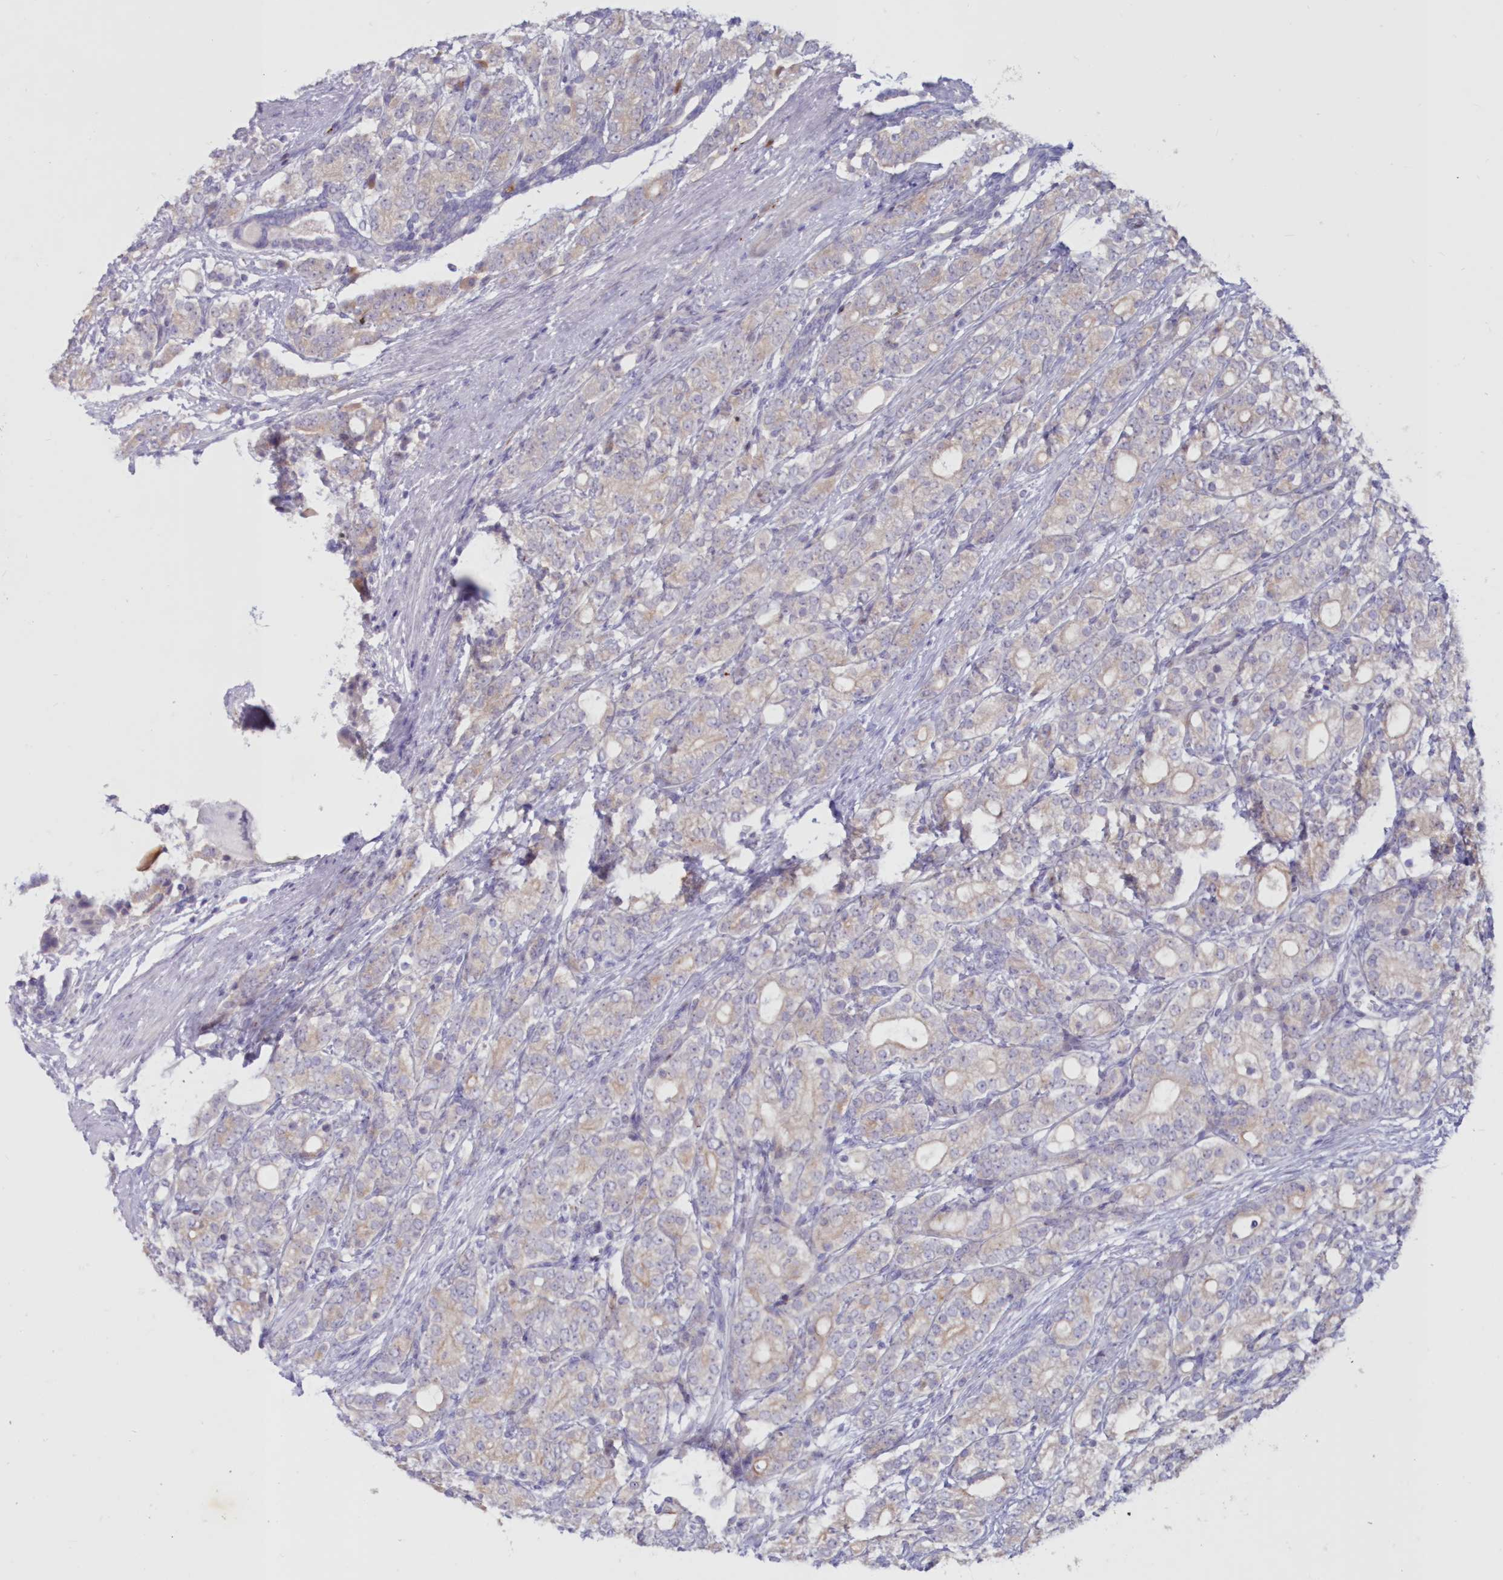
{"staining": {"intensity": "weak", "quantity": "<25%", "location": "cytoplasmic/membranous"}, "tissue": "prostate cancer", "cell_type": "Tumor cells", "image_type": "cancer", "snomed": [{"axis": "morphology", "description": "Adenocarcinoma, High grade"}, {"axis": "topography", "description": "Prostate"}], "caption": "An immunohistochemistry (IHC) micrograph of prostate cancer (high-grade adenocarcinoma) is shown. There is no staining in tumor cells of prostate cancer (high-grade adenocarcinoma).", "gene": "SNED1", "patient": {"sex": "male", "age": 57}}